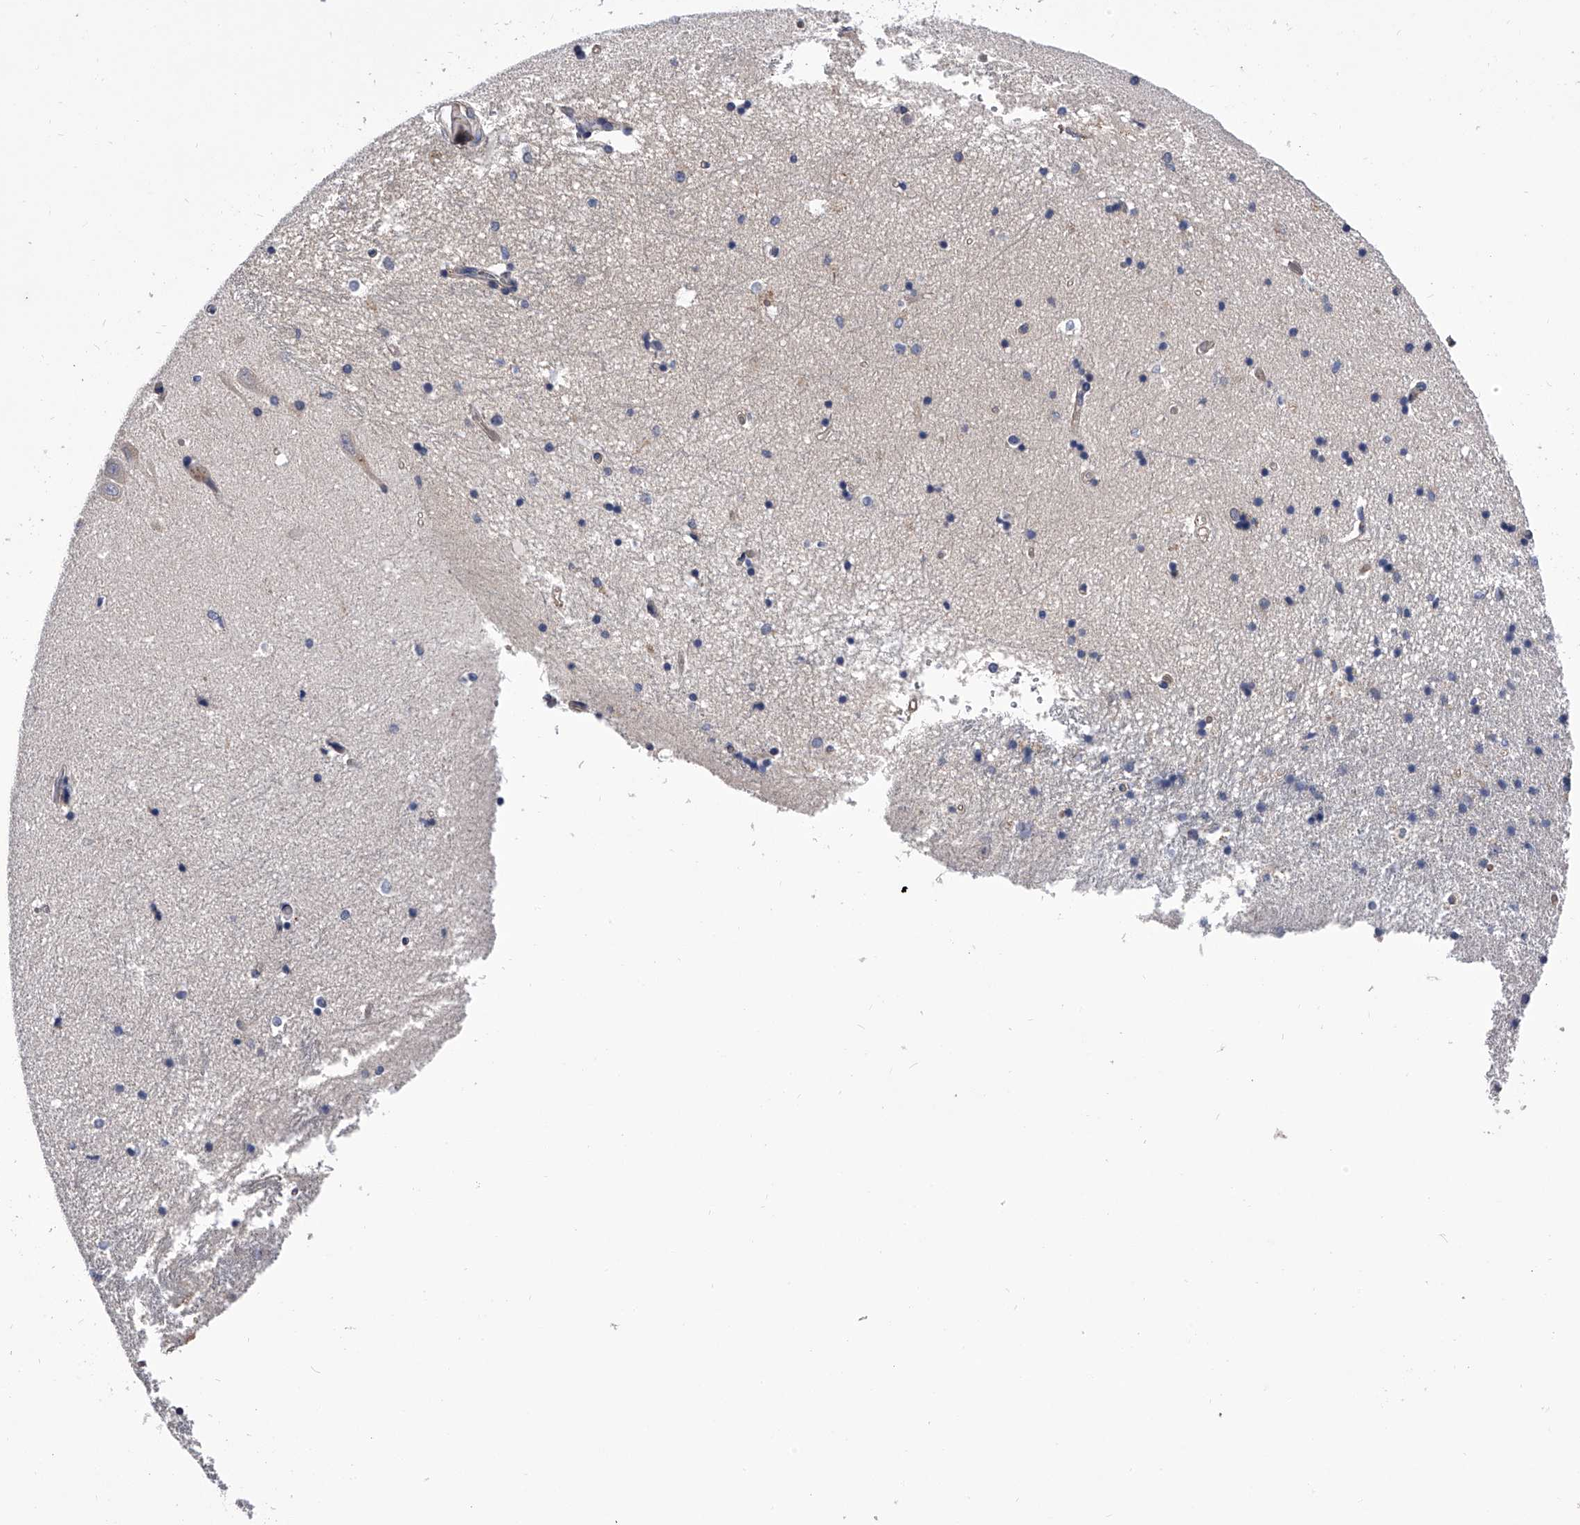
{"staining": {"intensity": "weak", "quantity": "<25%", "location": "cytoplasmic/membranous"}, "tissue": "hippocampus", "cell_type": "Glial cells", "image_type": "normal", "snomed": [{"axis": "morphology", "description": "Normal tissue, NOS"}, {"axis": "topography", "description": "Hippocampus"}], "caption": "A high-resolution micrograph shows IHC staining of unremarkable hippocampus, which demonstrates no significant staining in glial cells. The staining was performed using DAB (3,3'-diaminobenzidine) to visualize the protein expression in brown, while the nuclei were stained in blue with hematoxylin (Magnification: 20x).", "gene": "EFCAB7", "patient": {"sex": "male", "age": 45}}